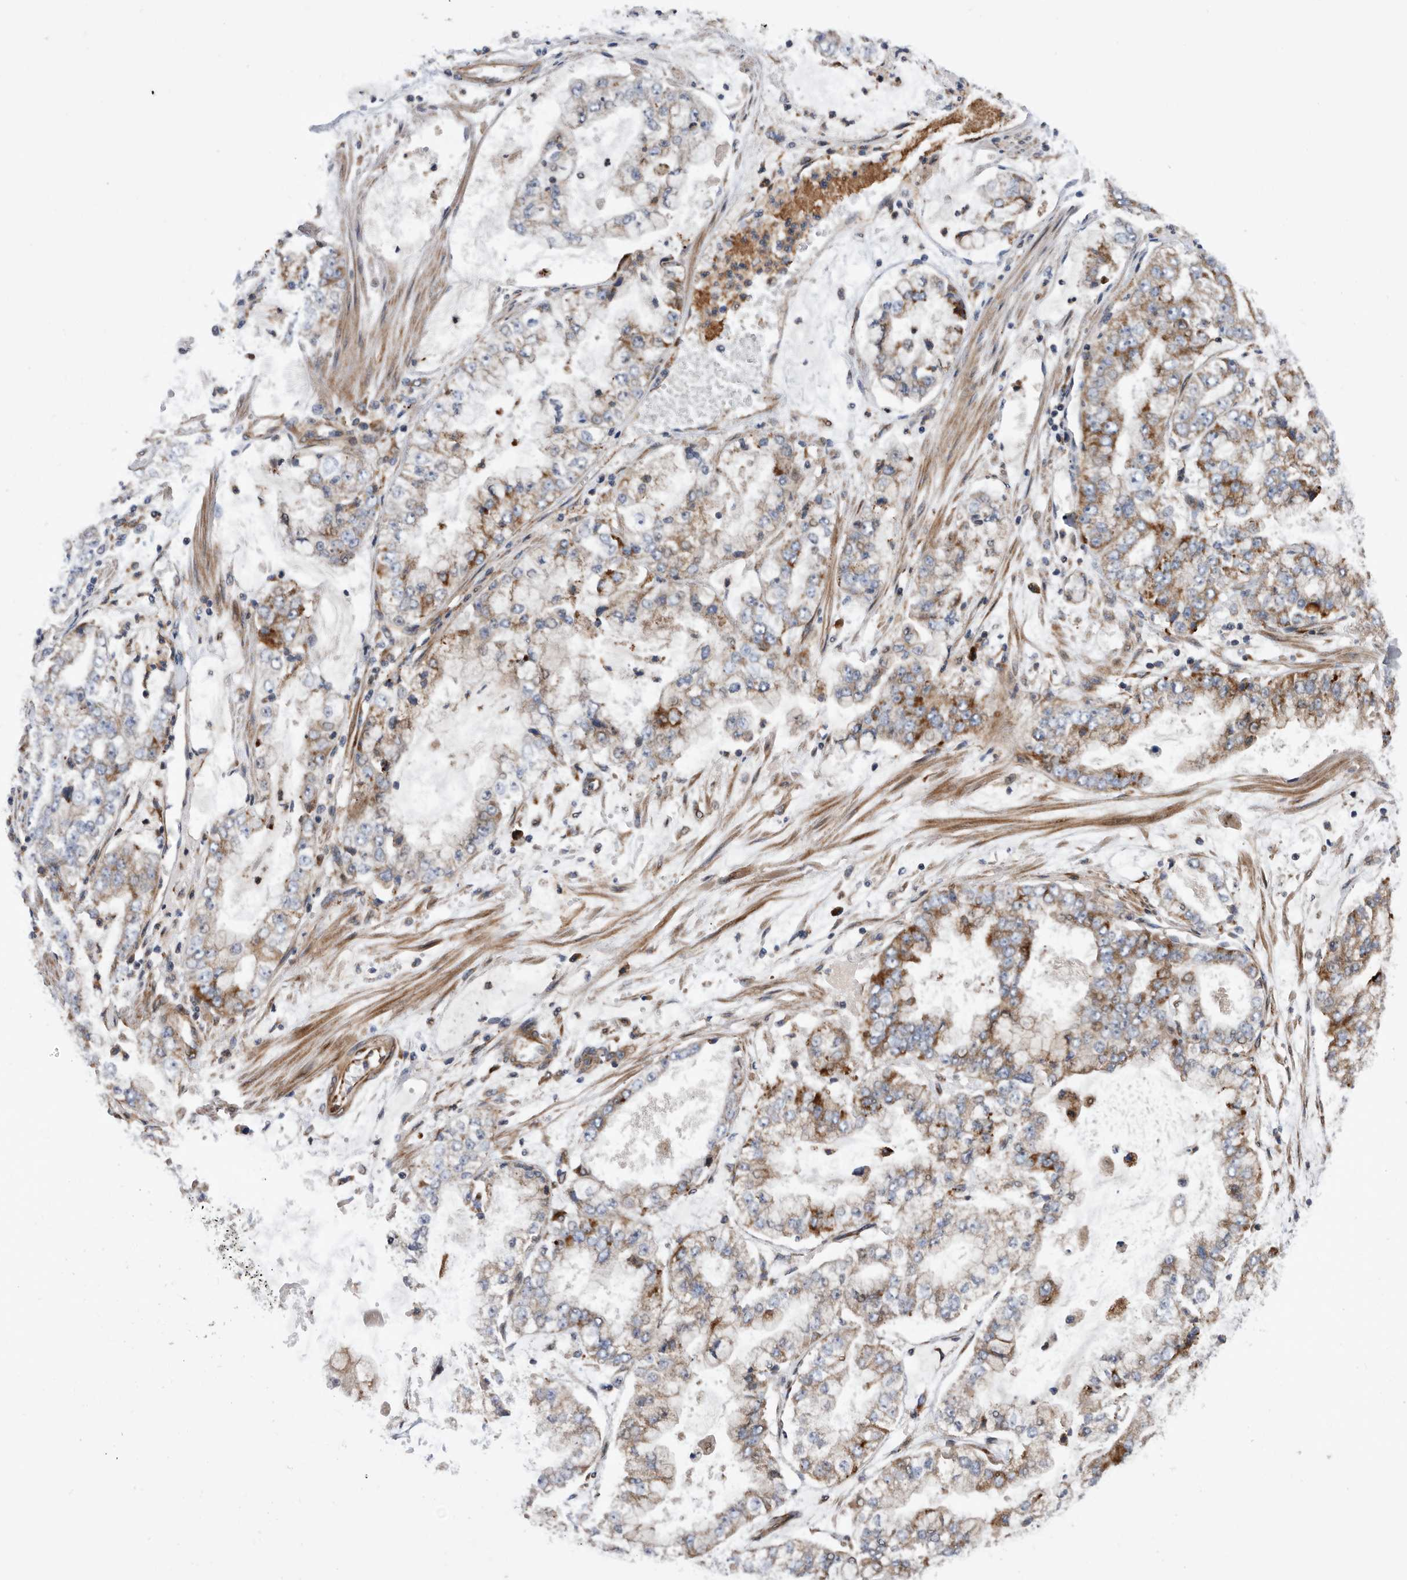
{"staining": {"intensity": "moderate", "quantity": "25%-75%", "location": "cytoplasmic/membranous"}, "tissue": "stomach cancer", "cell_type": "Tumor cells", "image_type": "cancer", "snomed": [{"axis": "morphology", "description": "Adenocarcinoma, NOS"}, {"axis": "topography", "description": "Stomach"}], "caption": "Stomach cancer (adenocarcinoma) stained with a brown dye exhibits moderate cytoplasmic/membranous positive expression in approximately 25%-75% of tumor cells.", "gene": "SERINC2", "patient": {"sex": "male", "age": 76}}